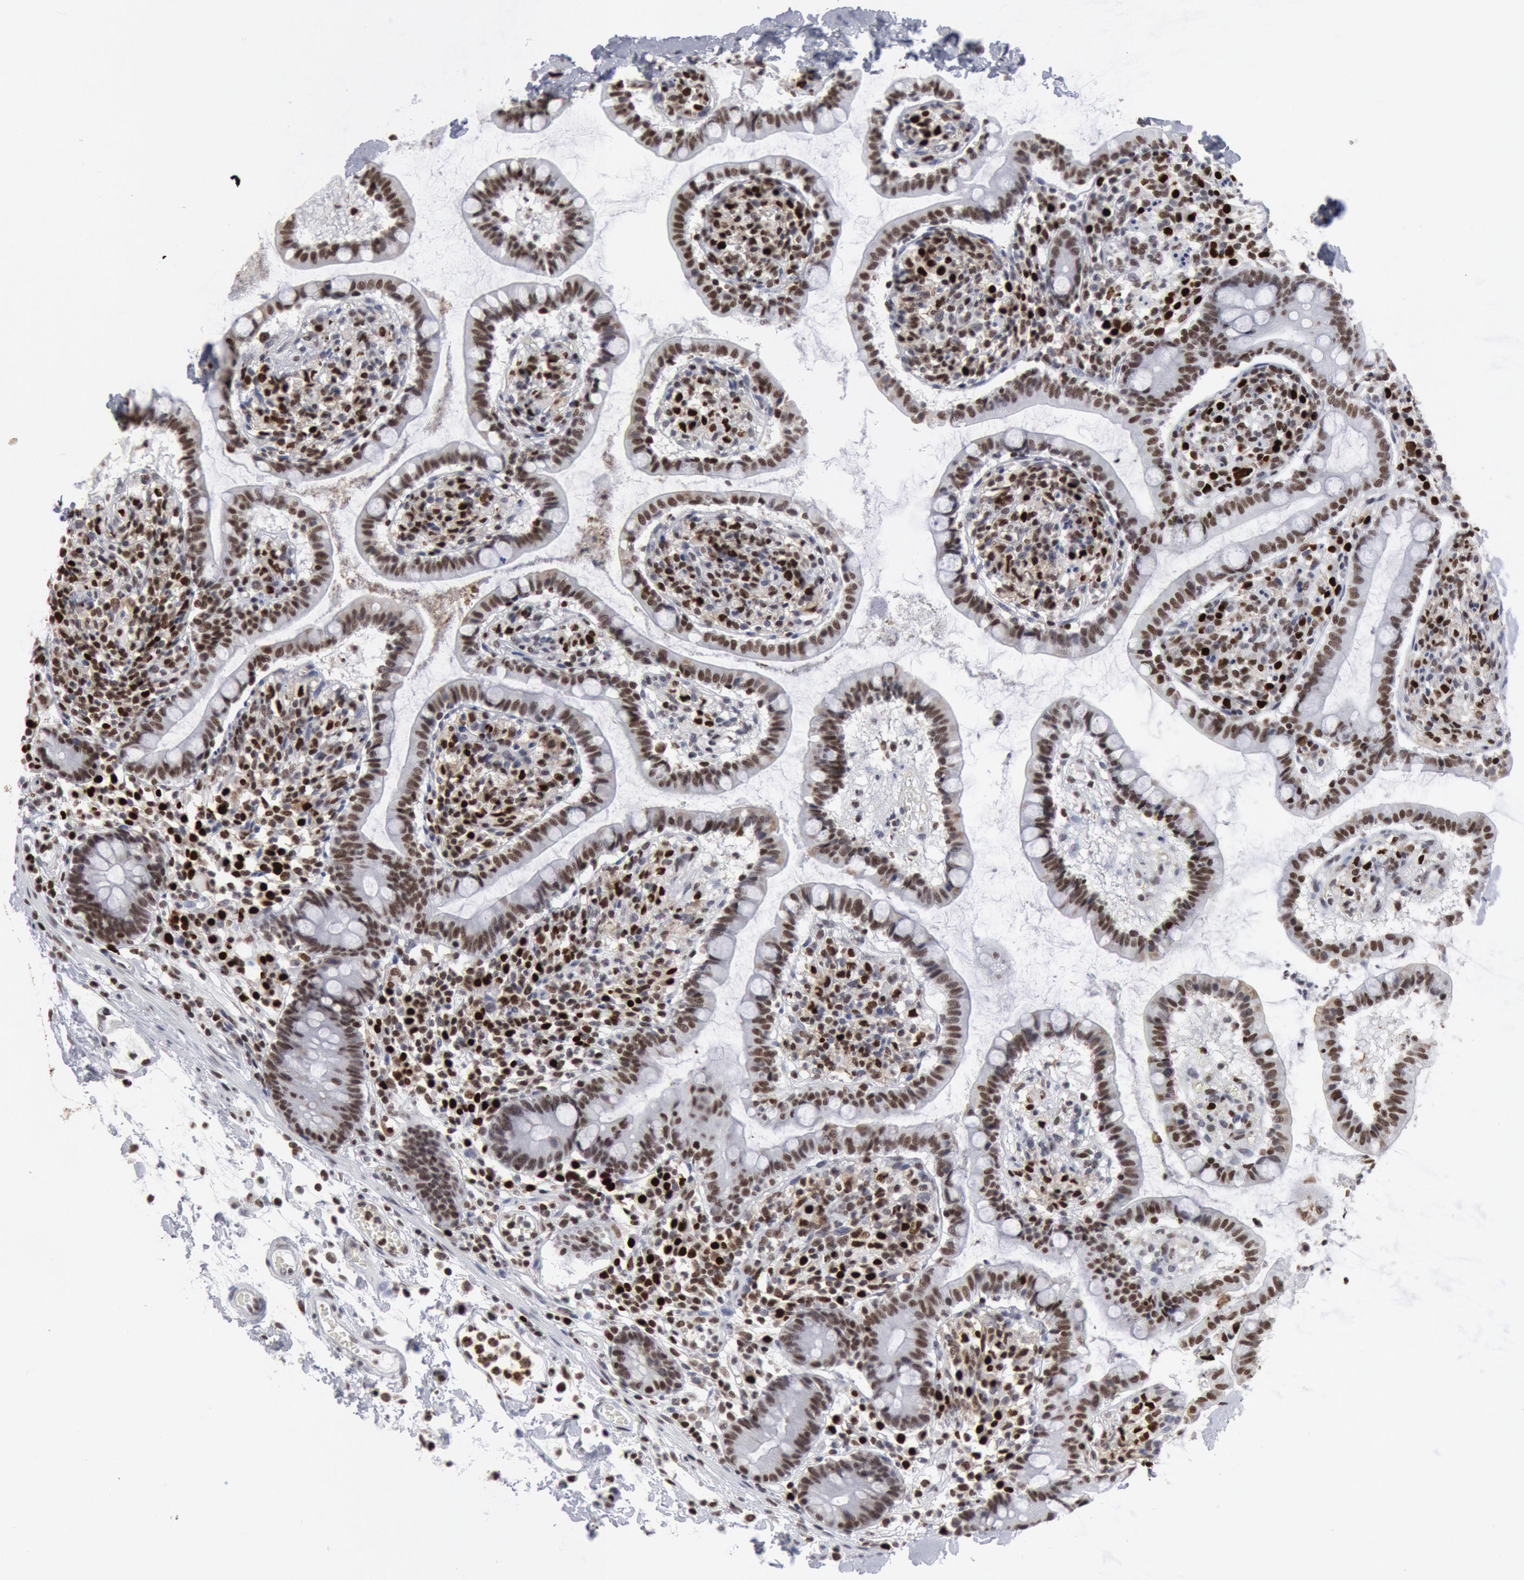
{"staining": {"intensity": "strong", "quantity": ">75%", "location": "nuclear"}, "tissue": "small intestine", "cell_type": "Glandular cells", "image_type": "normal", "snomed": [{"axis": "morphology", "description": "Normal tissue, NOS"}, {"axis": "topography", "description": "Small intestine"}], "caption": "Protein expression analysis of normal small intestine reveals strong nuclear staining in about >75% of glandular cells. The staining was performed using DAB, with brown indicating positive protein expression. Nuclei are stained blue with hematoxylin.", "gene": "SUB1", "patient": {"sex": "female", "age": 61}}